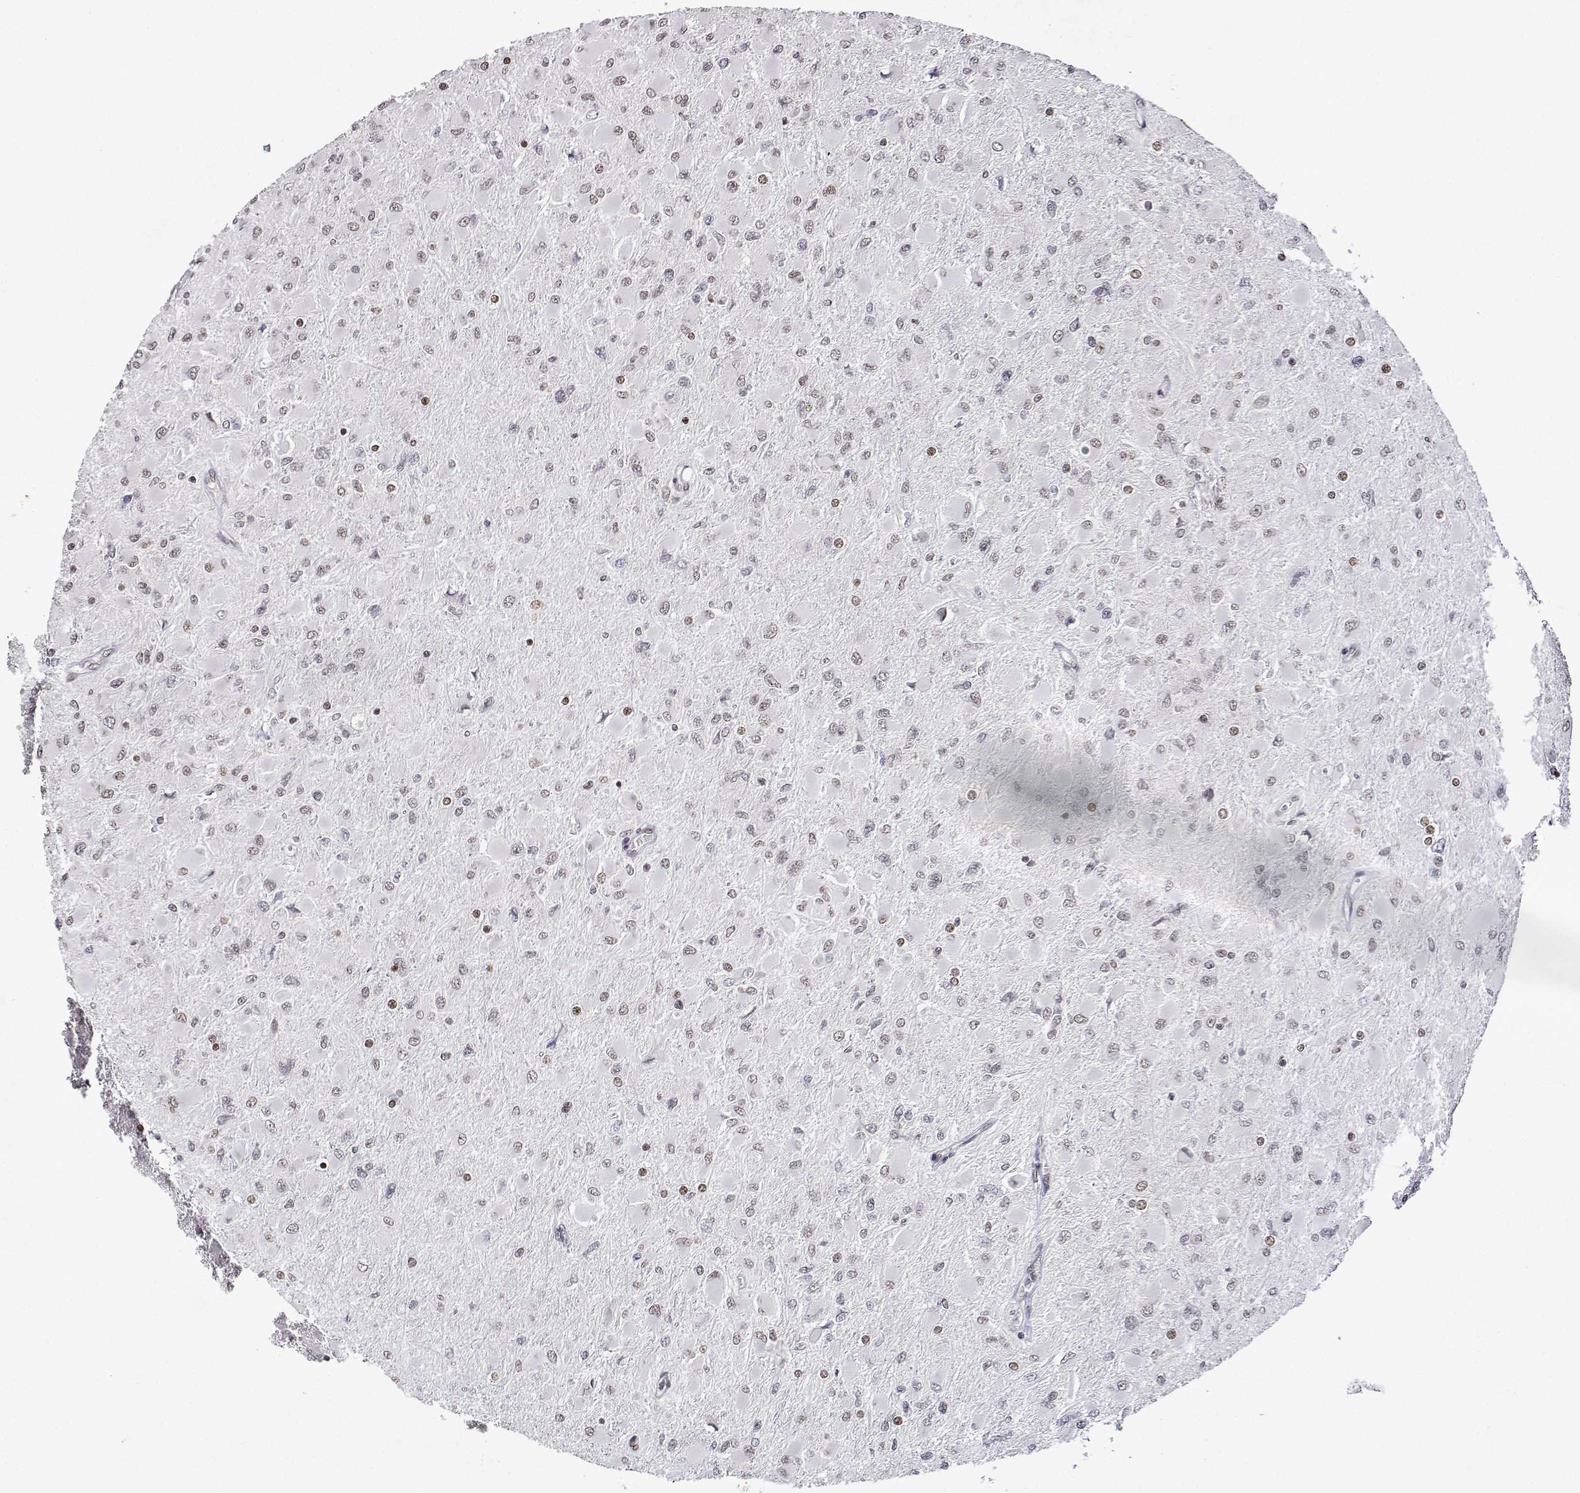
{"staining": {"intensity": "weak", "quantity": ">75%", "location": "nuclear"}, "tissue": "glioma", "cell_type": "Tumor cells", "image_type": "cancer", "snomed": [{"axis": "morphology", "description": "Glioma, malignant, High grade"}, {"axis": "topography", "description": "Cerebral cortex"}], "caption": "High-power microscopy captured an immunohistochemistry photomicrograph of high-grade glioma (malignant), revealing weak nuclear expression in about >75% of tumor cells.", "gene": "XPC", "patient": {"sex": "female", "age": 36}}